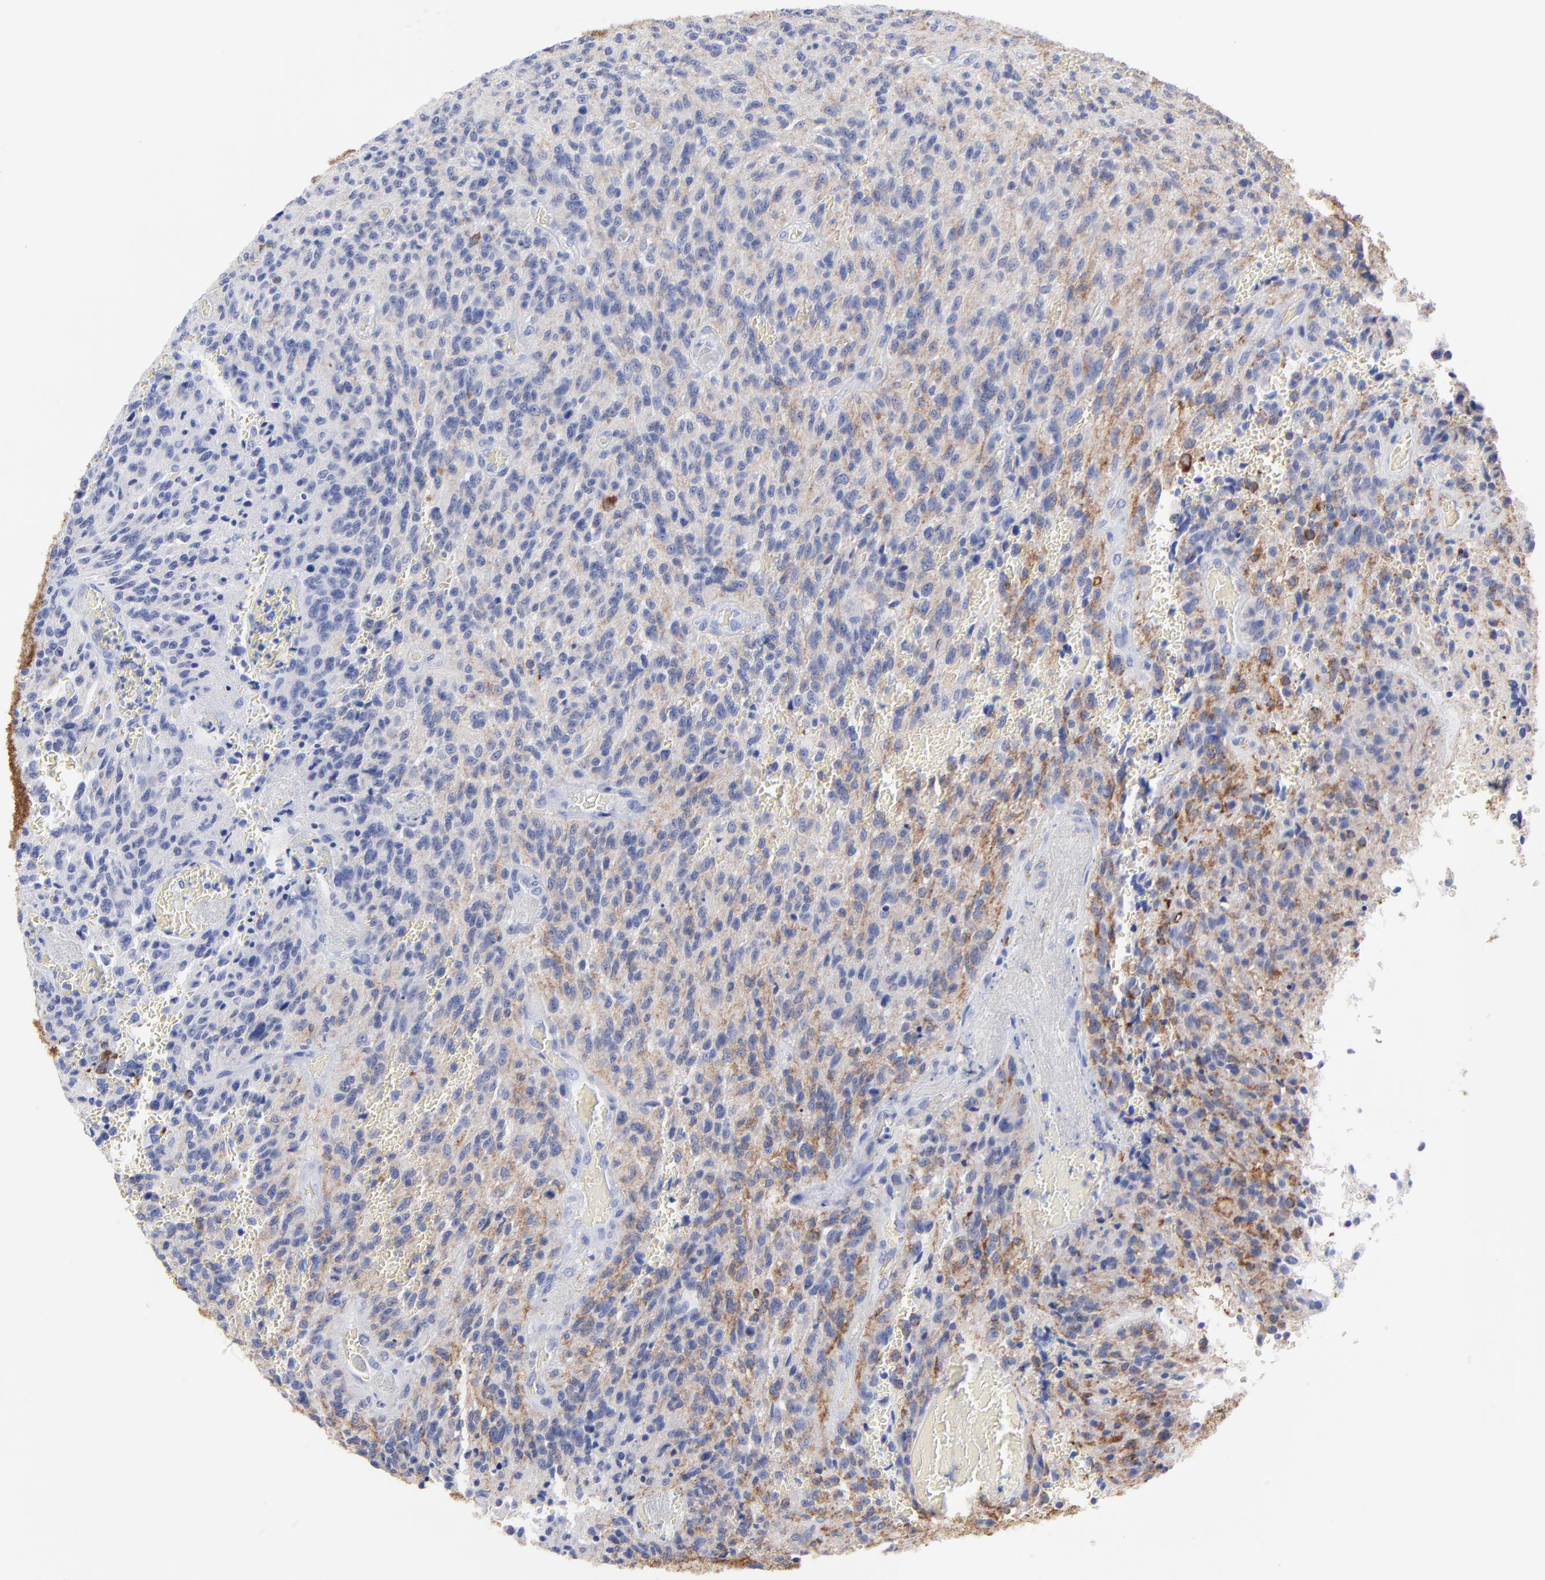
{"staining": {"intensity": "moderate", "quantity": "<25%", "location": "cytoplasmic/membranous"}, "tissue": "glioma", "cell_type": "Tumor cells", "image_type": "cancer", "snomed": [{"axis": "morphology", "description": "Normal tissue, NOS"}, {"axis": "morphology", "description": "Glioma, malignant, High grade"}, {"axis": "topography", "description": "Cerebral cortex"}], "caption": "Immunohistochemical staining of human glioma demonstrates moderate cytoplasmic/membranous protein positivity in about <25% of tumor cells.", "gene": "CNTN3", "patient": {"sex": "male", "age": 56}}